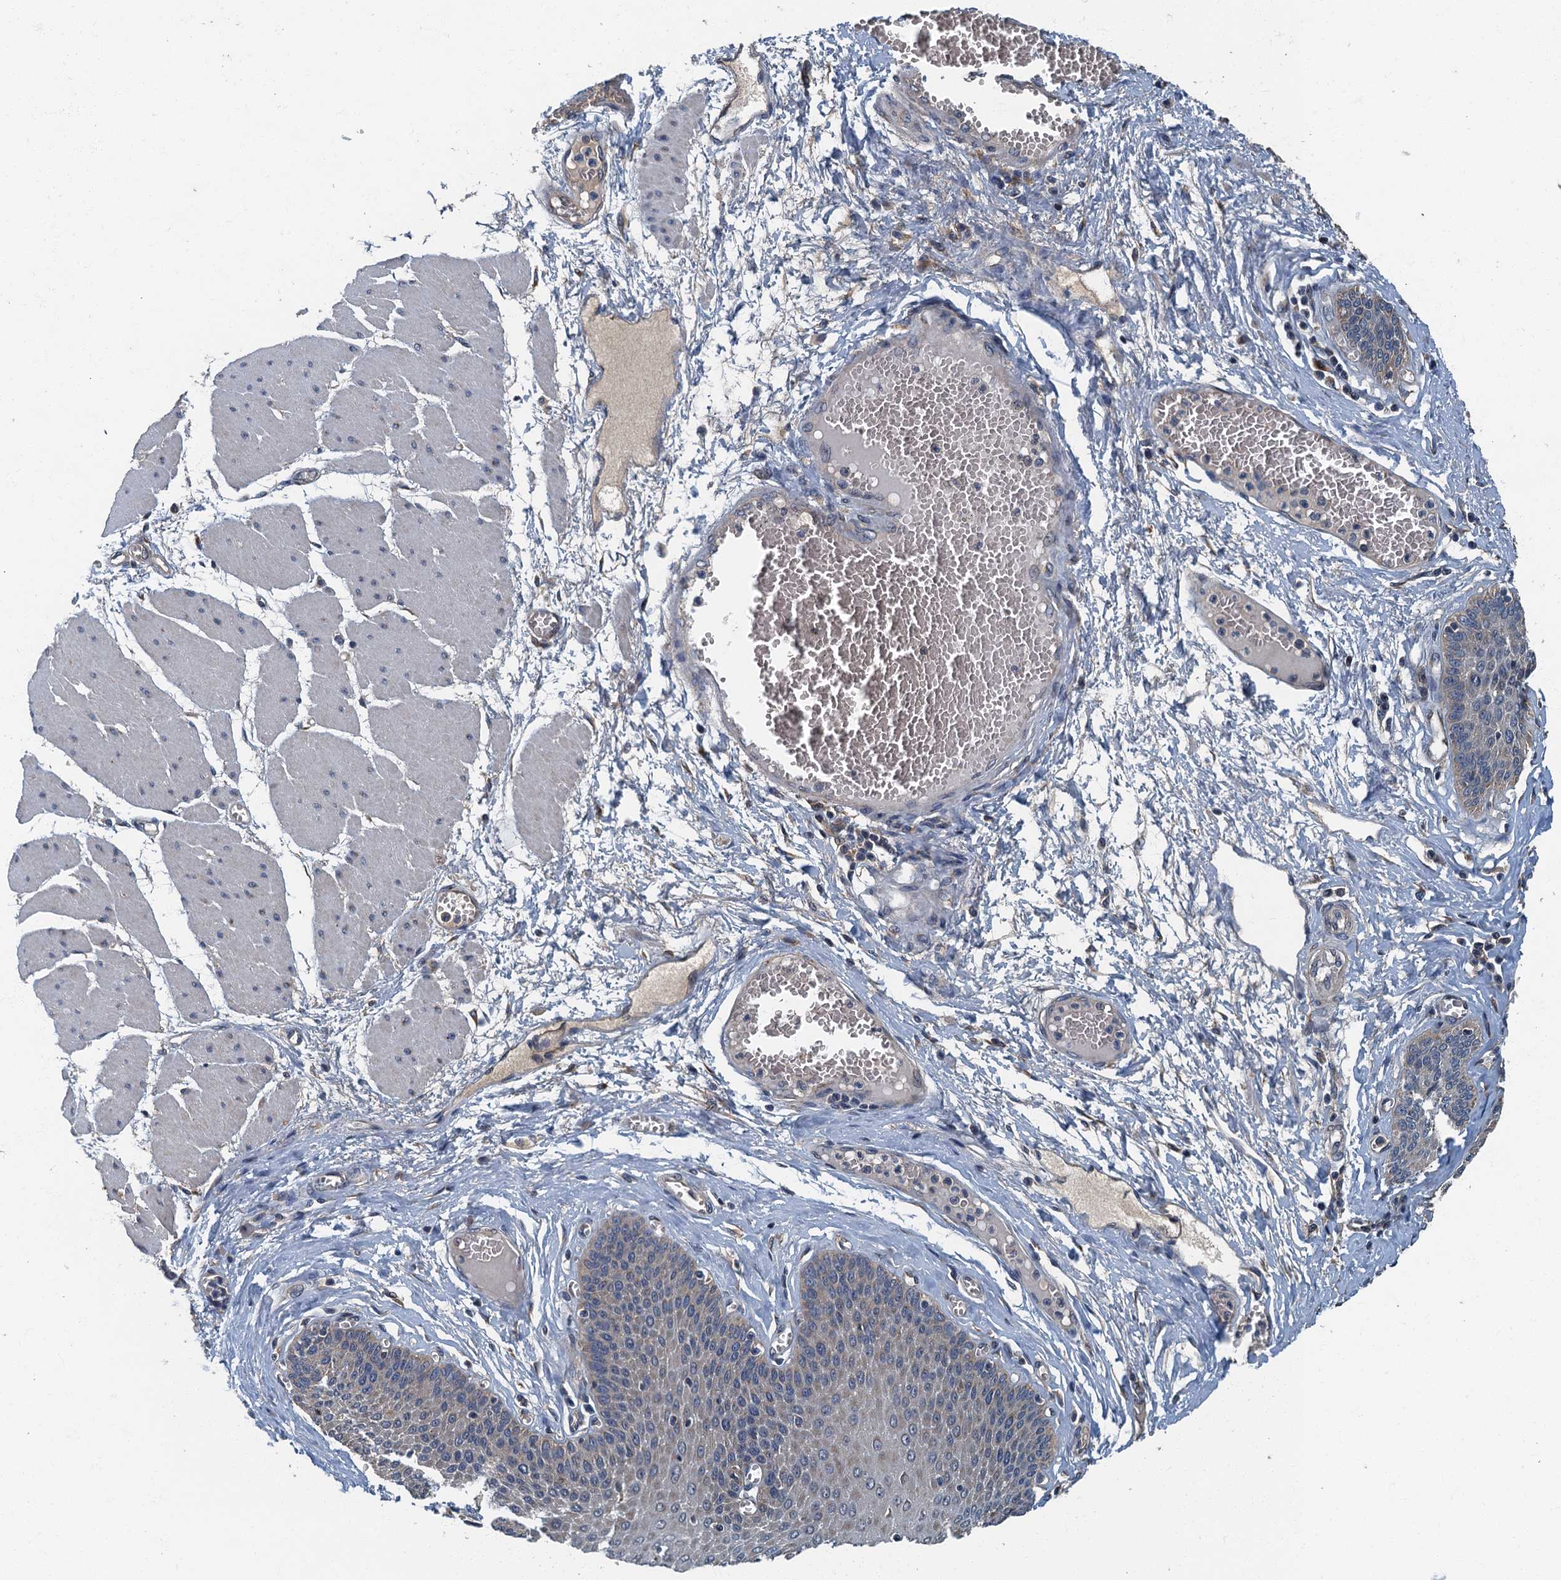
{"staining": {"intensity": "moderate", "quantity": "25%-75%", "location": "cytoplasmic/membranous"}, "tissue": "esophagus", "cell_type": "Squamous epithelial cells", "image_type": "normal", "snomed": [{"axis": "morphology", "description": "Normal tissue, NOS"}, {"axis": "topography", "description": "Esophagus"}], "caption": "Immunohistochemical staining of normal esophagus reveals 25%-75% levels of moderate cytoplasmic/membranous protein expression in approximately 25%-75% of squamous epithelial cells. The staining is performed using DAB (3,3'-diaminobenzidine) brown chromogen to label protein expression. The nuclei are counter-stained blue using hematoxylin.", "gene": "DDX49", "patient": {"sex": "male", "age": 60}}